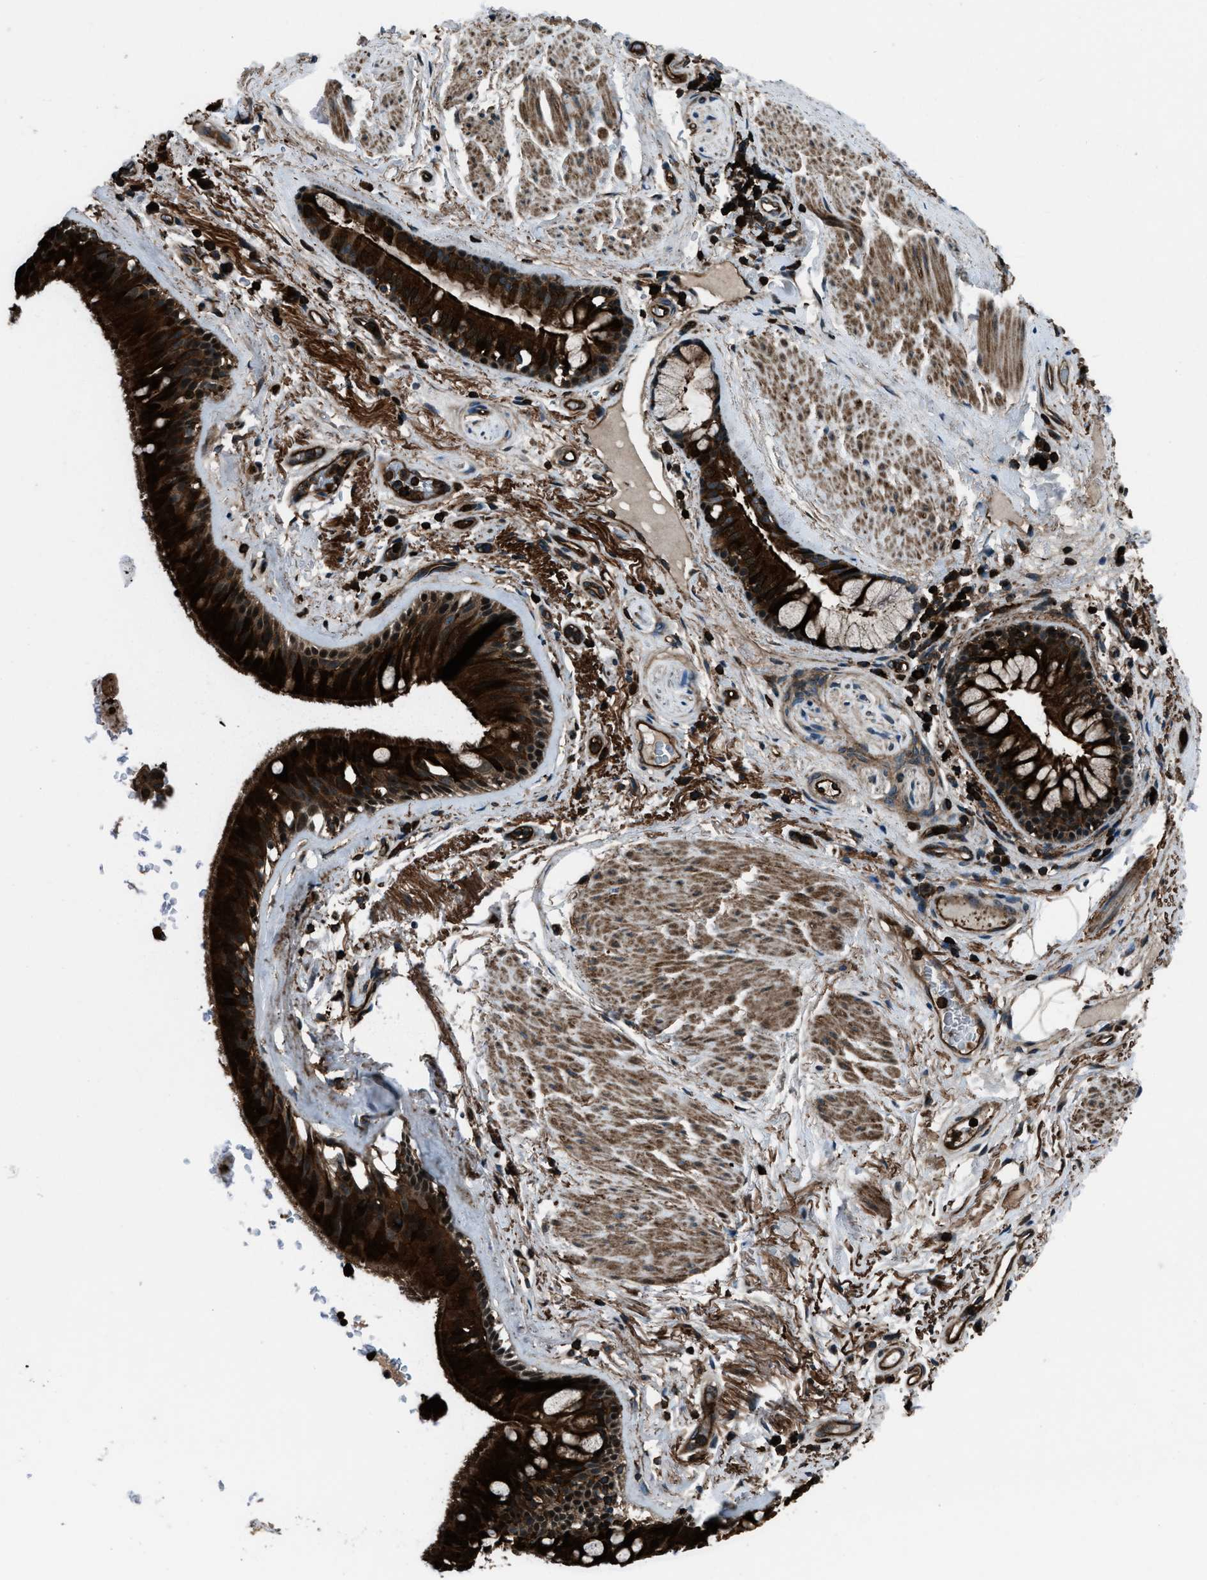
{"staining": {"intensity": "strong", "quantity": ">75%", "location": "cytoplasmic/membranous,nuclear"}, "tissue": "bronchus", "cell_type": "Respiratory epithelial cells", "image_type": "normal", "snomed": [{"axis": "morphology", "description": "Normal tissue, NOS"}, {"axis": "topography", "description": "Cartilage tissue"}], "caption": "Benign bronchus demonstrates strong cytoplasmic/membranous,nuclear staining in about >75% of respiratory epithelial cells, visualized by immunohistochemistry.", "gene": "SNX30", "patient": {"sex": "female", "age": 63}}